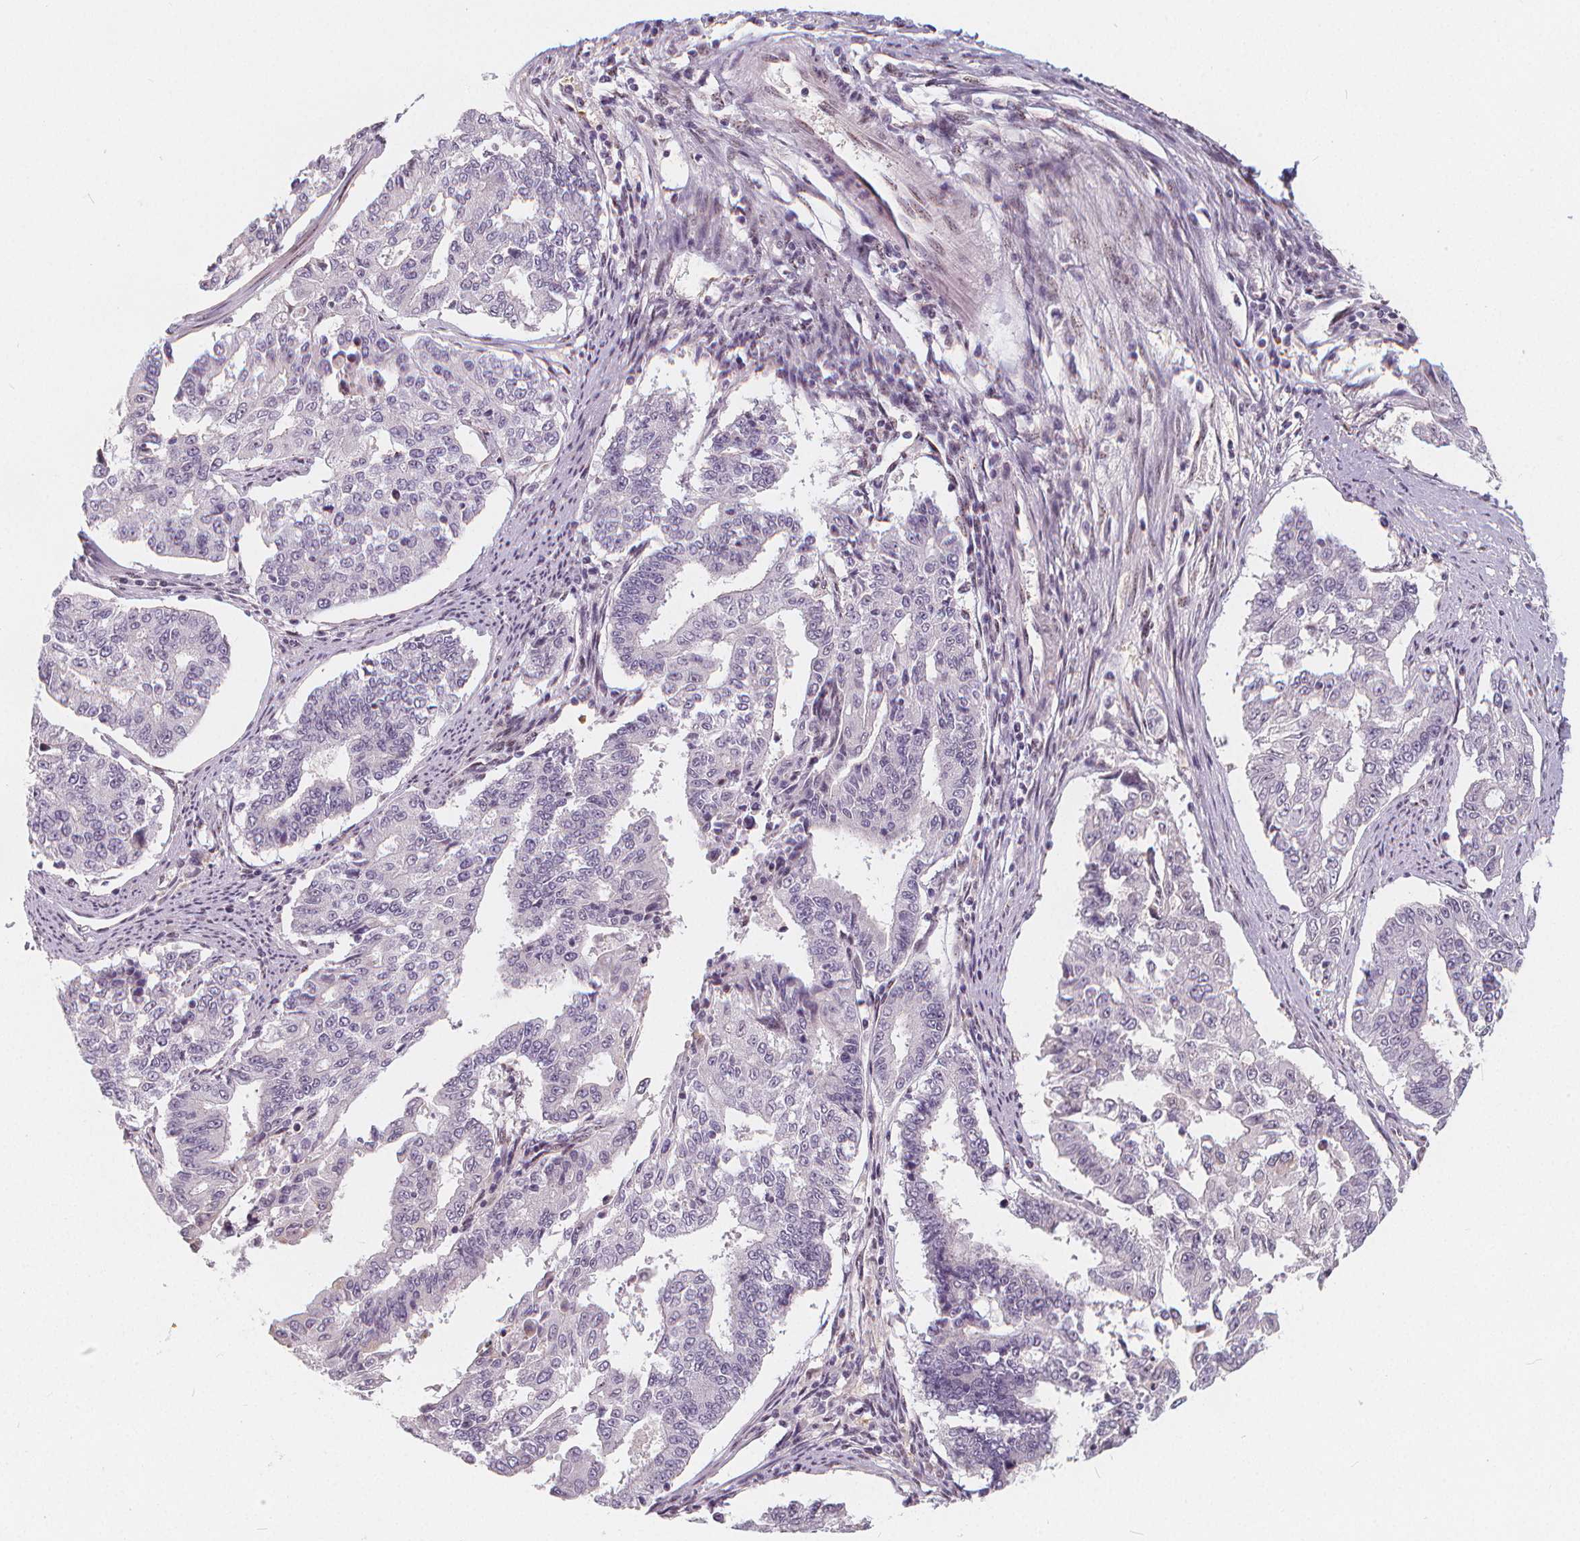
{"staining": {"intensity": "negative", "quantity": "none", "location": "none"}, "tissue": "endometrial cancer", "cell_type": "Tumor cells", "image_type": "cancer", "snomed": [{"axis": "morphology", "description": "Adenocarcinoma, NOS"}, {"axis": "topography", "description": "Uterus"}], "caption": "Immunohistochemistry (IHC) photomicrograph of human adenocarcinoma (endometrial) stained for a protein (brown), which reveals no positivity in tumor cells.", "gene": "DRC3", "patient": {"sex": "female", "age": 59}}